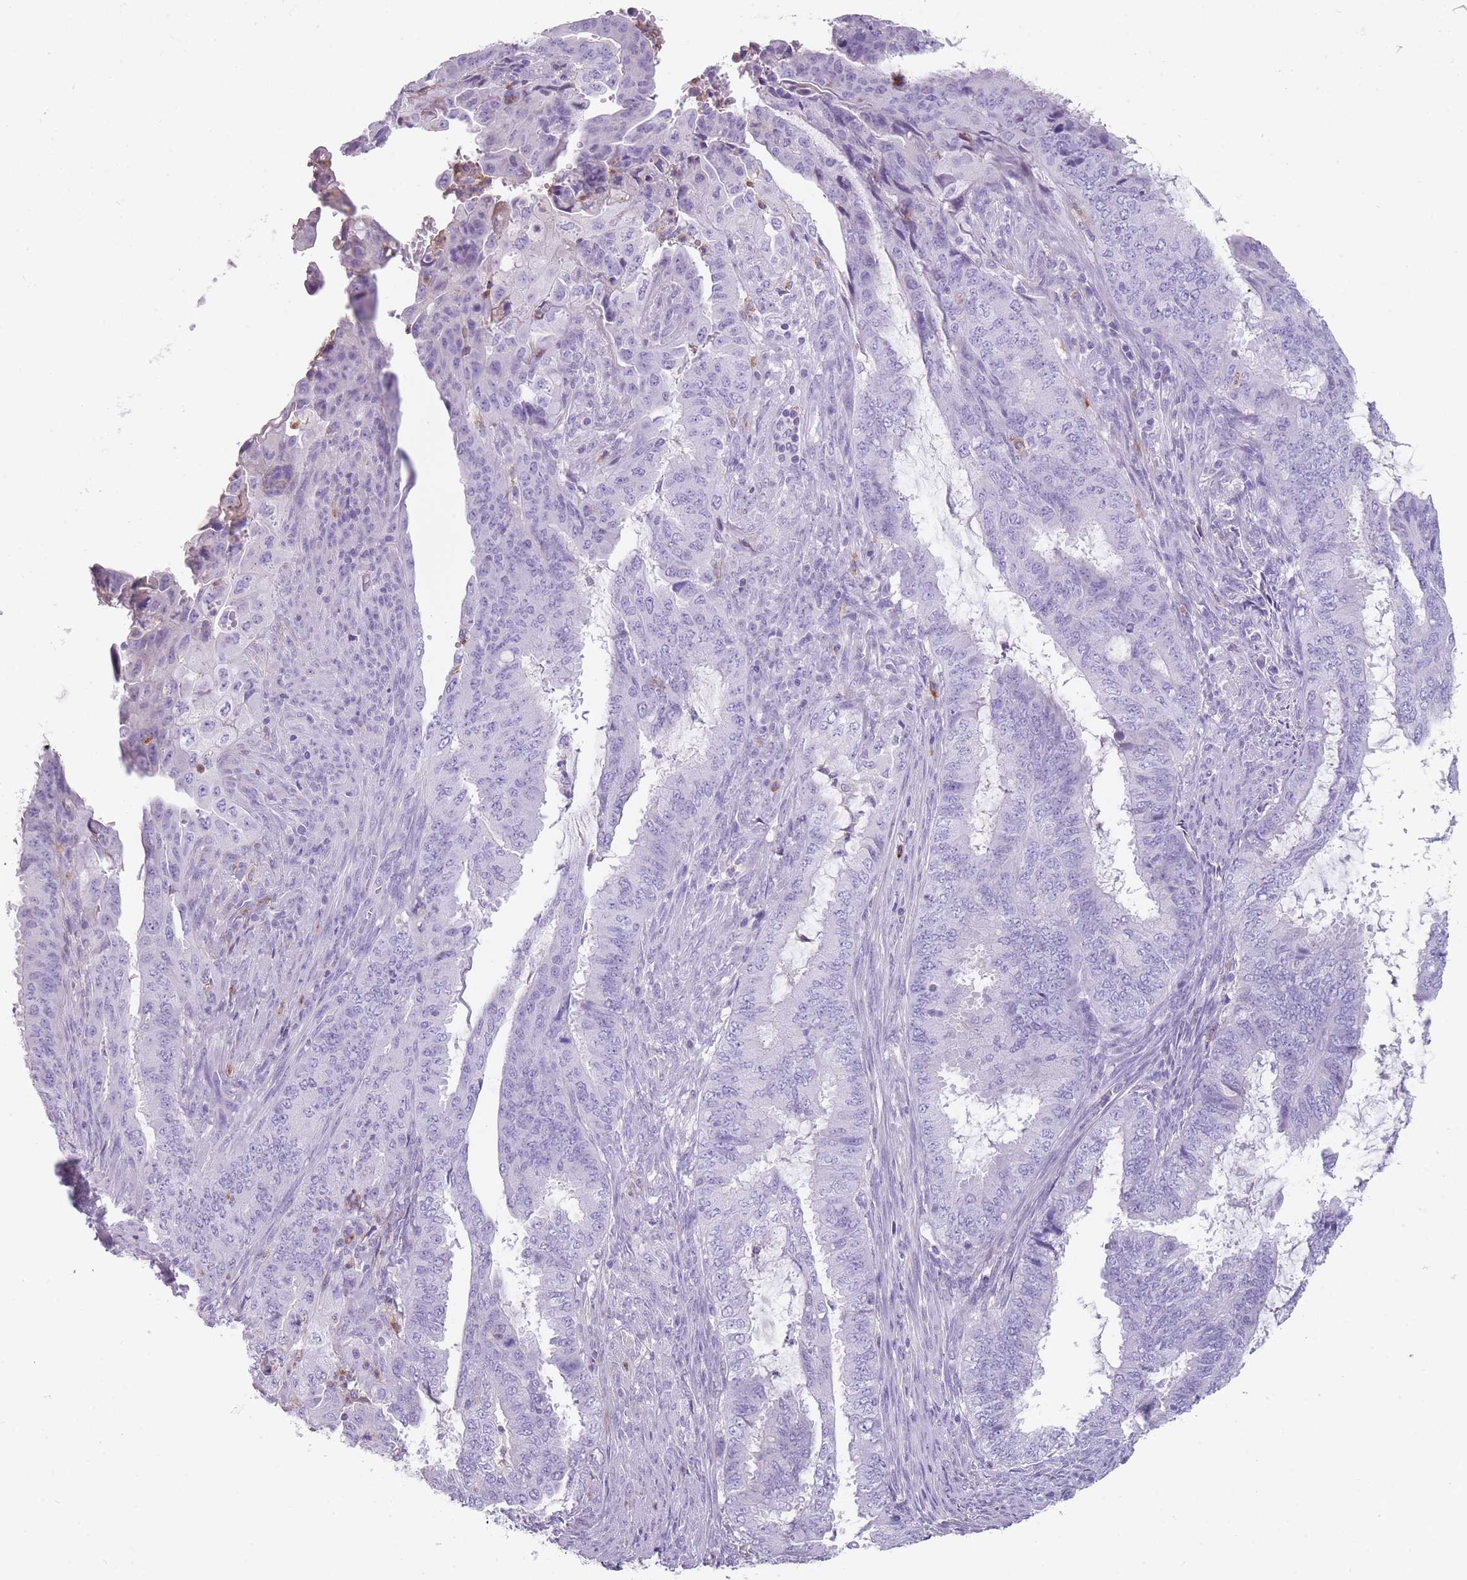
{"staining": {"intensity": "negative", "quantity": "none", "location": "none"}, "tissue": "endometrial cancer", "cell_type": "Tumor cells", "image_type": "cancer", "snomed": [{"axis": "morphology", "description": "Adenocarcinoma, NOS"}, {"axis": "topography", "description": "Endometrium"}], "caption": "Immunohistochemical staining of human adenocarcinoma (endometrial) demonstrates no significant positivity in tumor cells.", "gene": "CR1L", "patient": {"sex": "female", "age": 51}}